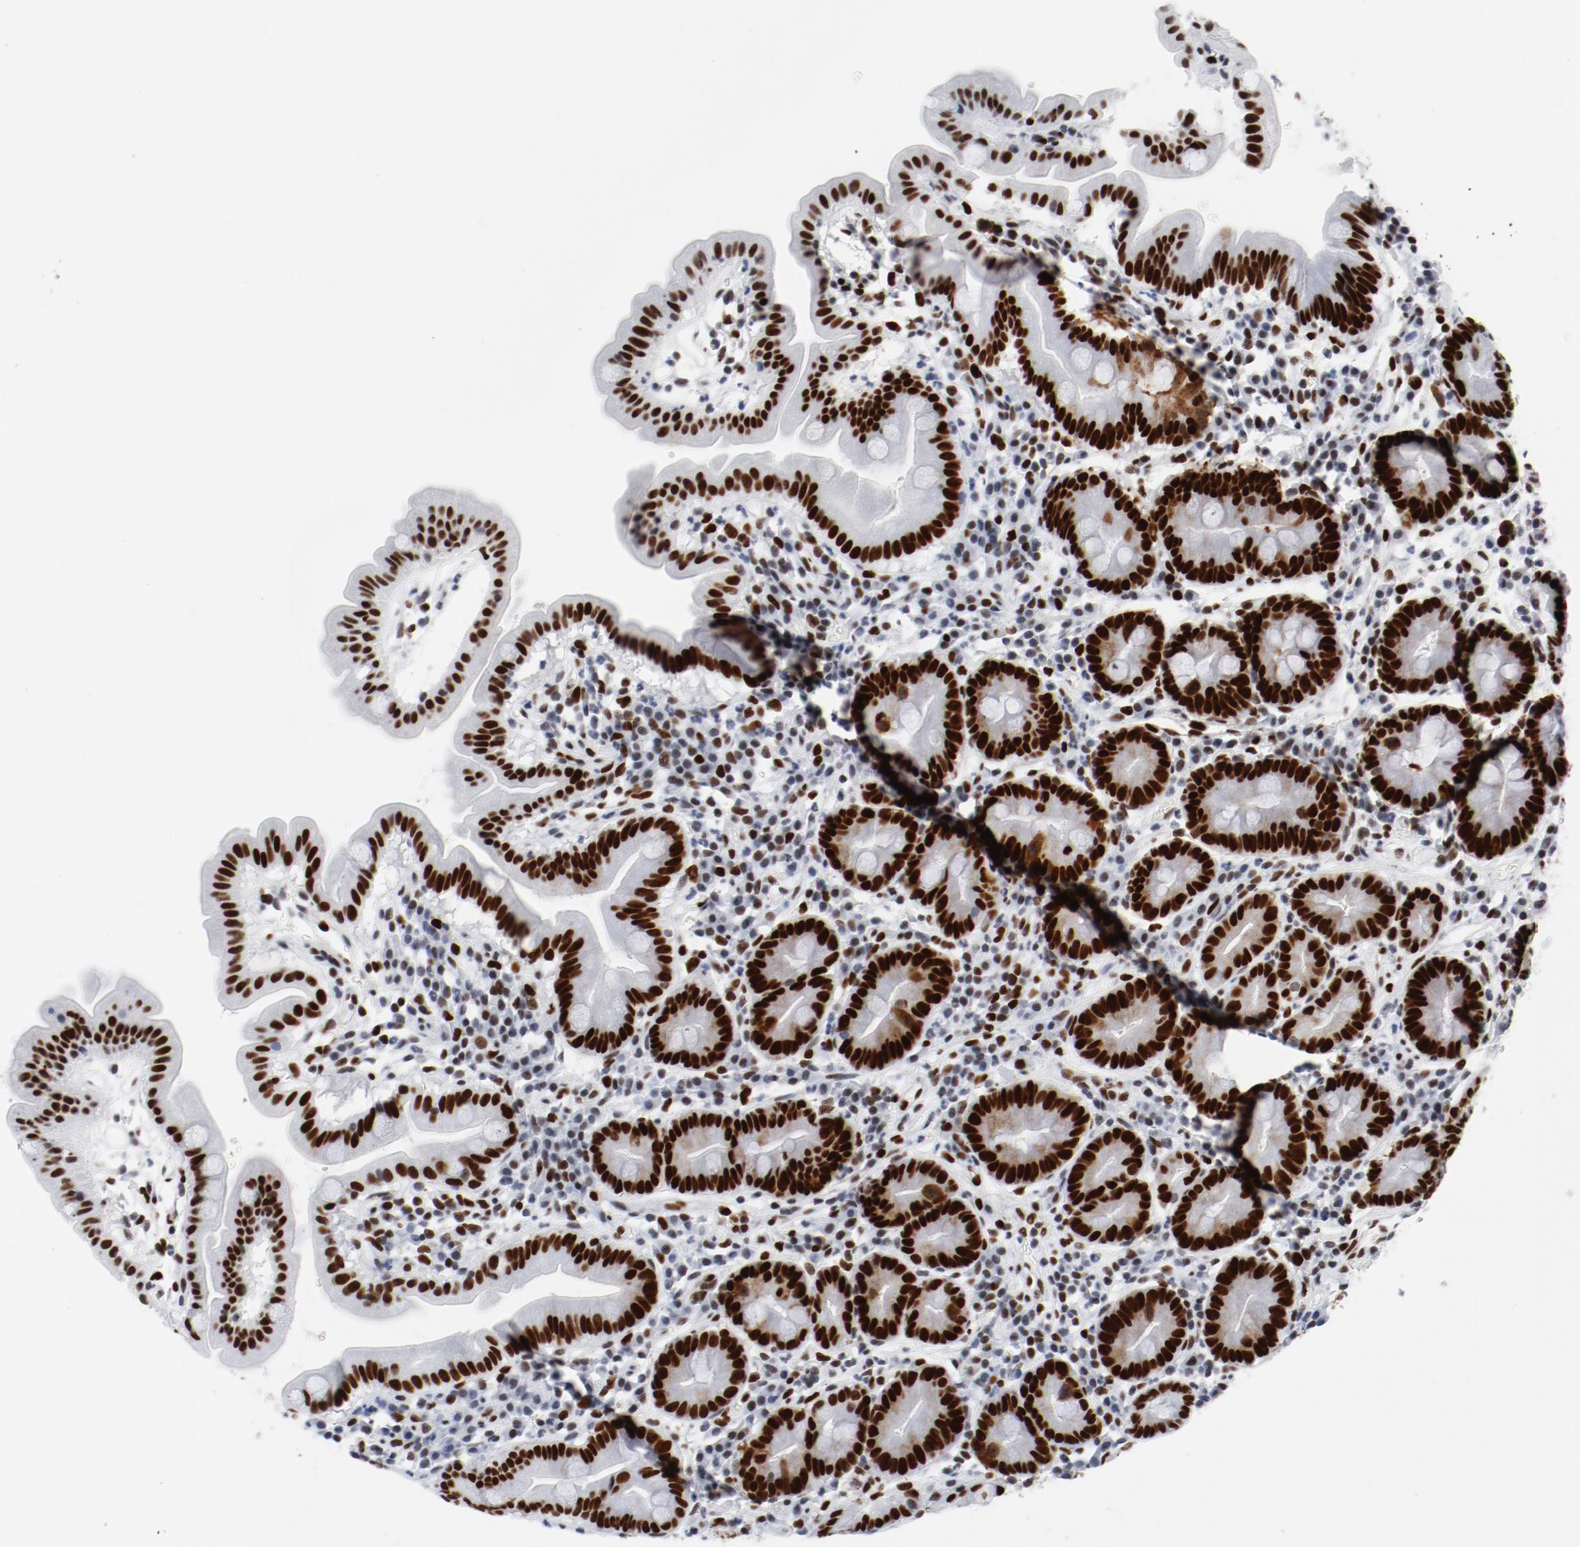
{"staining": {"intensity": "strong", "quantity": ">75%", "location": "nuclear"}, "tissue": "duodenum", "cell_type": "Glandular cells", "image_type": "normal", "snomed": [{"axis": "morphology", "description": "Normal tissue, NOS"}, {"axis": "topography", "description": "Duodenum"}], "caption": "Duodenum stained with DAB (3,3'-diaminobenzidine) immunohistochemistry (IHC) demonstrates high levels of strong nuclear expression in about >75% of glandular cells.", "gene": "POLD1", "patient": {"sex": "male", "age": 50}}